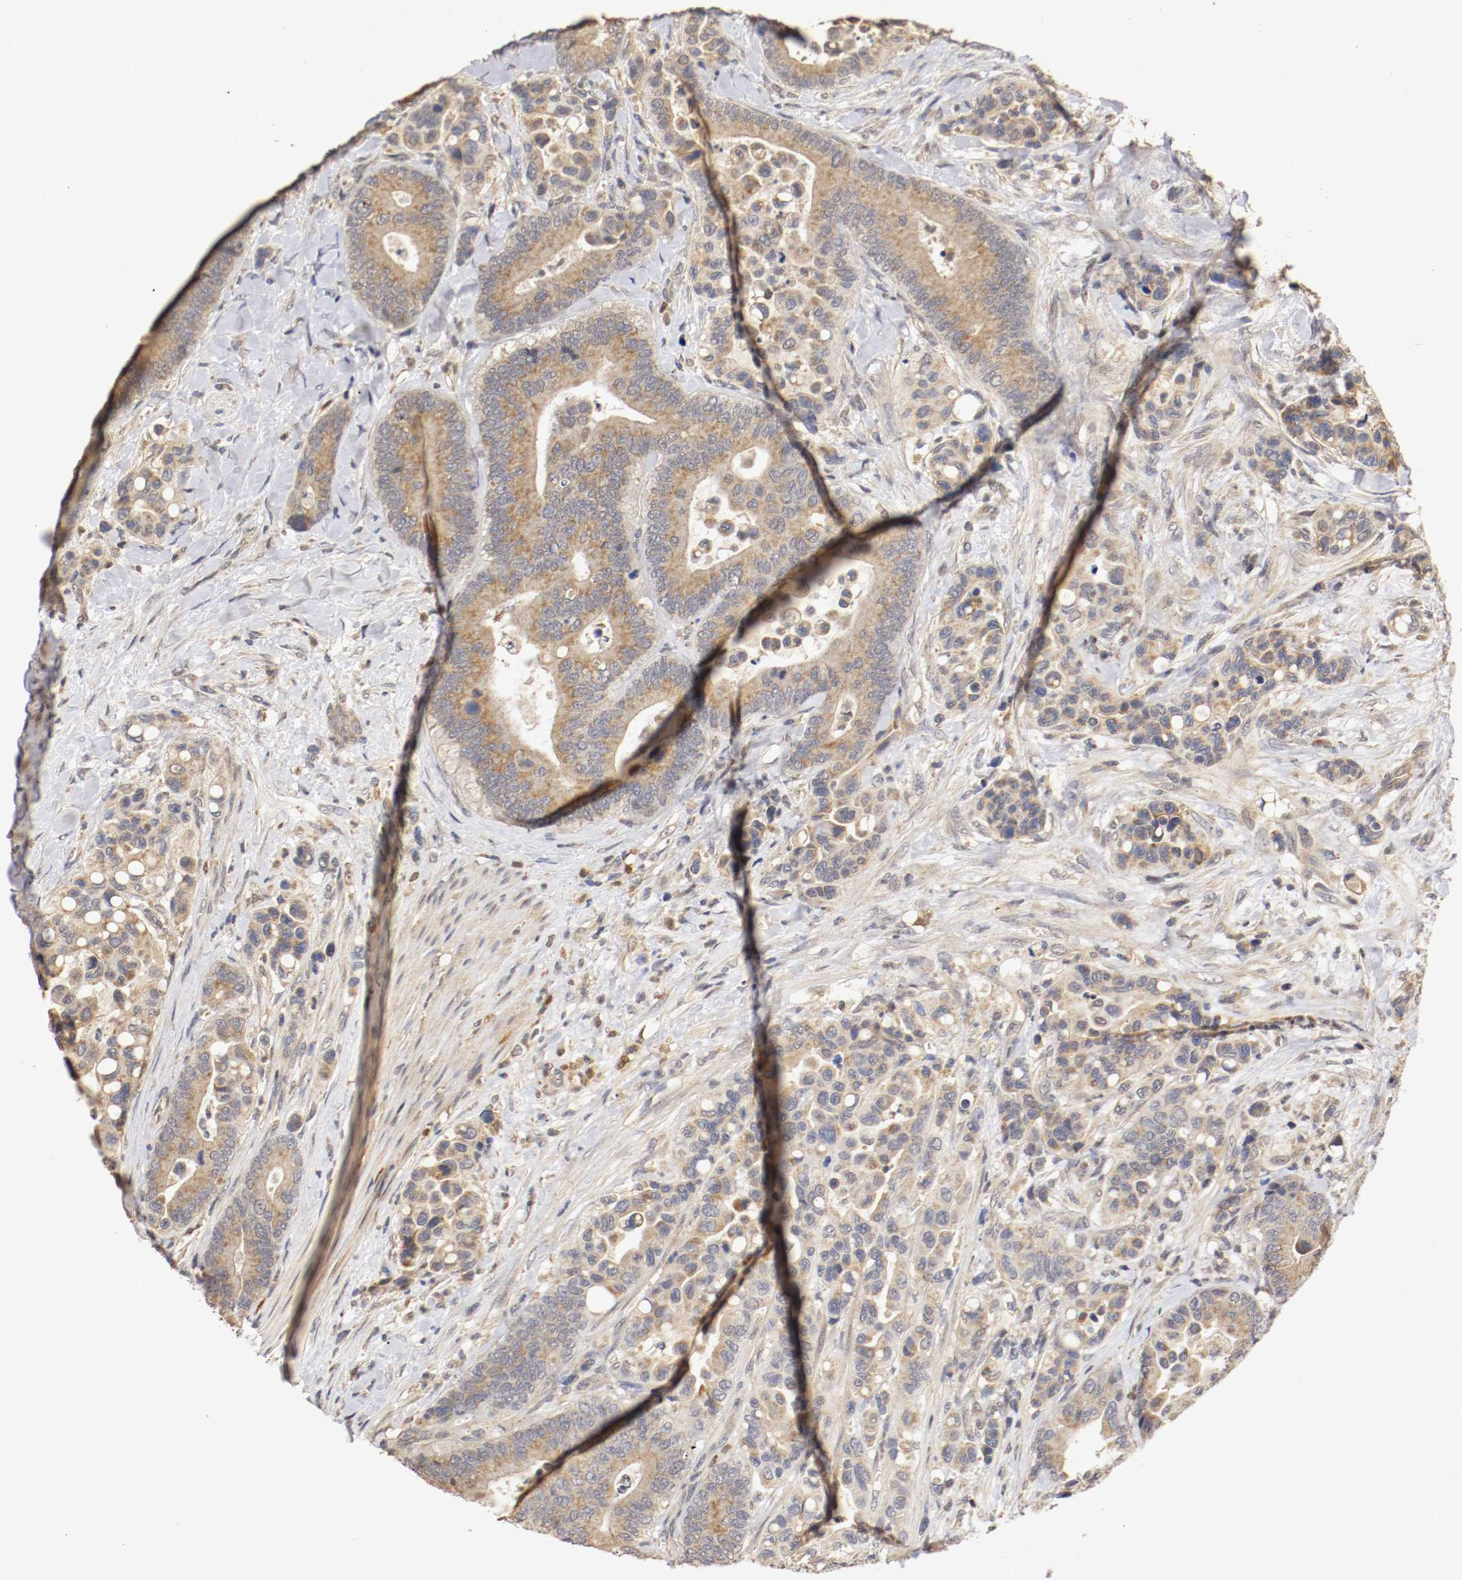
{"staining": {"intensity": "moderate", "quantity": ">75%", "location": "cytoplasmic/membranous"}, "tissue": "colorectal cancer", "cell_type": "Tumor cells", "image_type": "cancer", "snomed": [{"axis": "morphology", "description": "Normal tissue, NOS"}, {"axis": "morphology", "description": "Adenocarcinoma, NOS"}, {"axis": "topography", "description": "Colon"}], "caption": "The histopathology image demonstrates immunohistochemical staining of colorectal cancer (adenocarcinoma). There is moderate cytoplasmic/membranous expression is appreciated in about >75% of tumor cells.", "gene": "TNFRSF1B", "patient": {"sex": "male", "age": 82}}